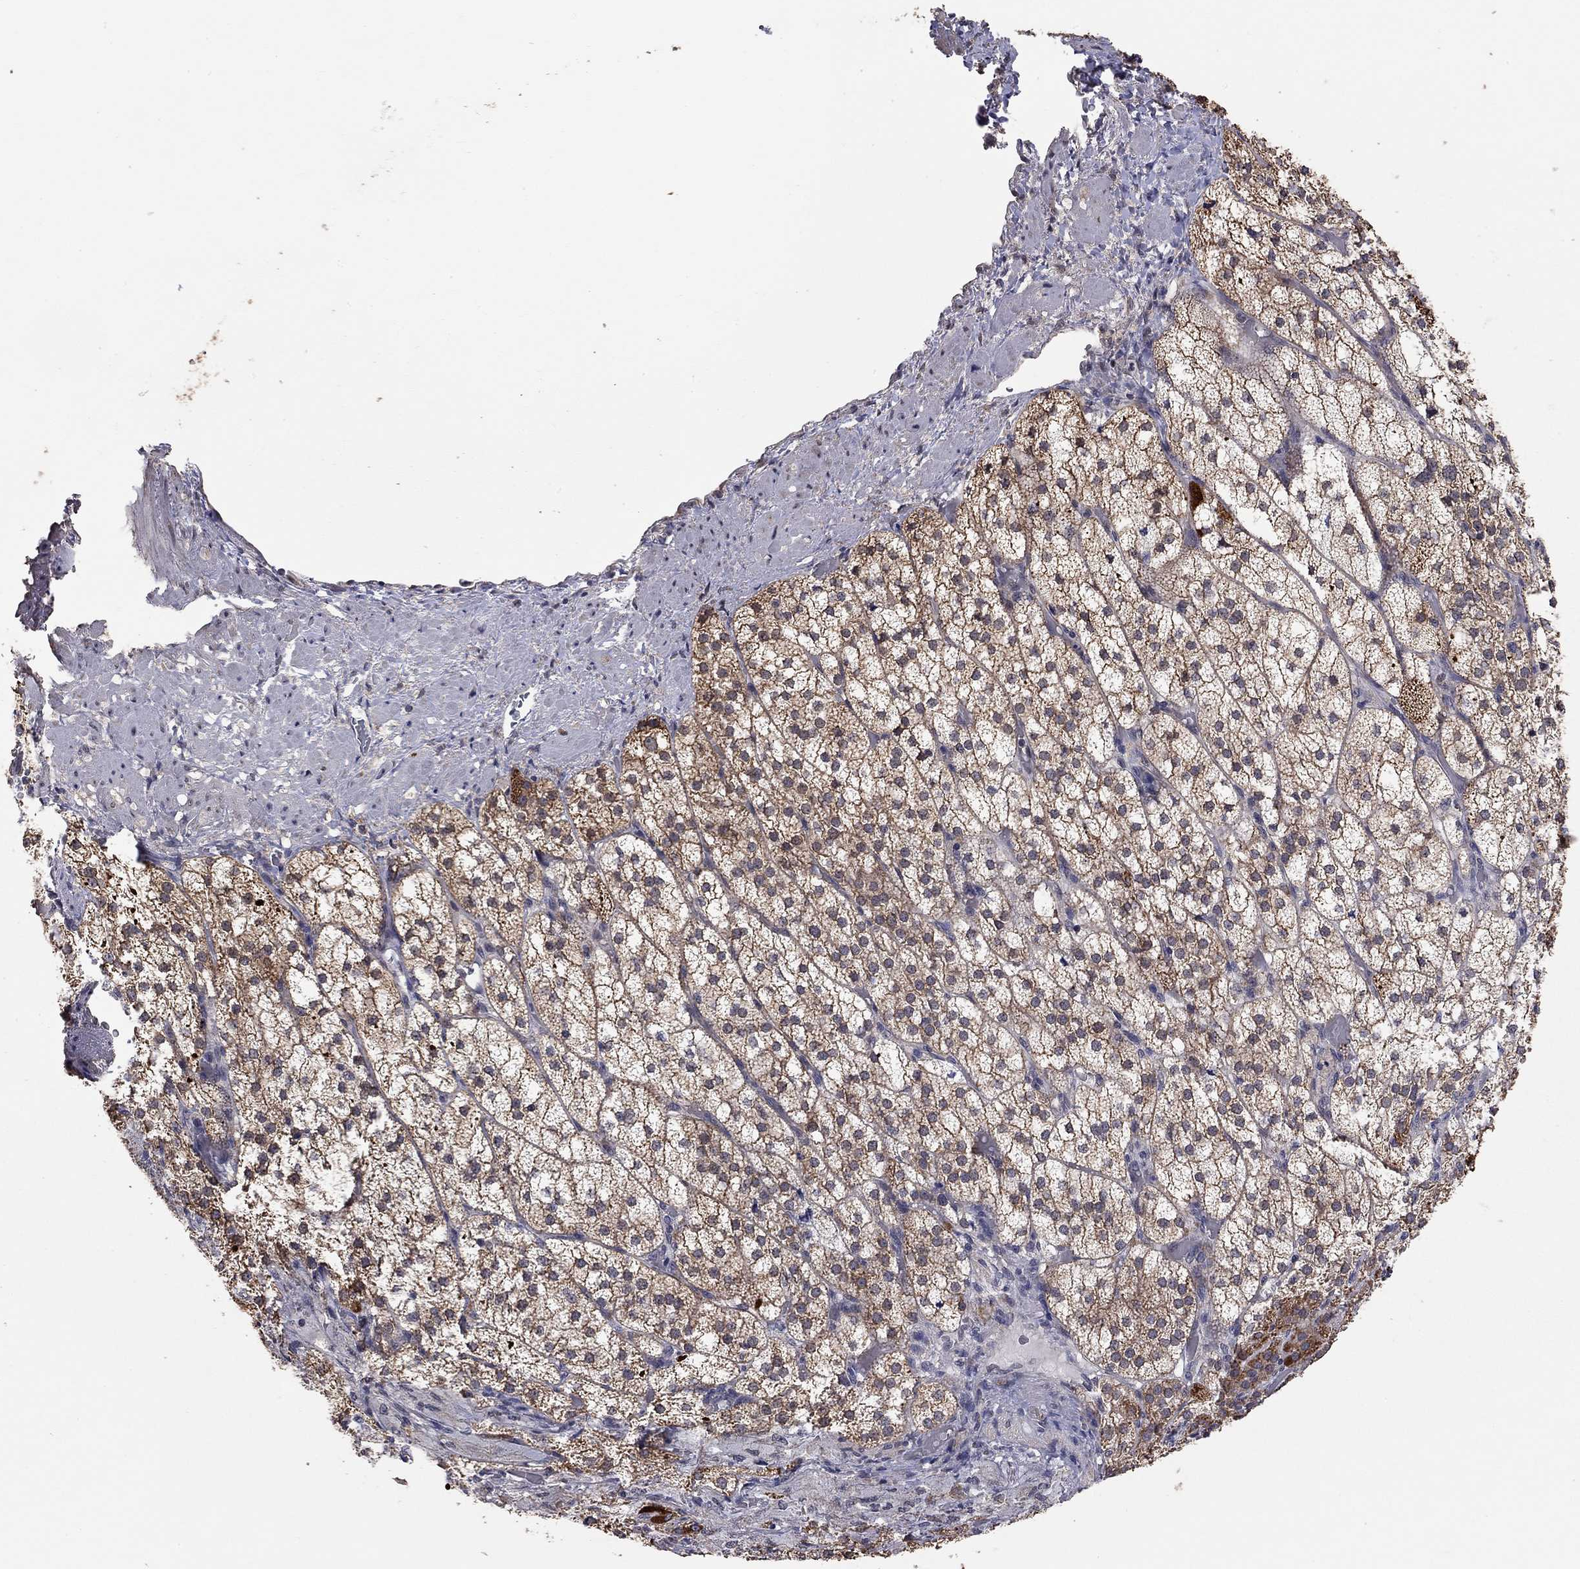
{"staining": {"intensity": "strong", "quantity": "25%-75%", "location": "cytoplasmic/membranous"}, "tissue": "adrenal gland", "cell_type": "Glandular cells", "image_type": "normal", "snomed": [{"axis": "morphology", "description": "Normal tissue, NOS"}, {"axis": "topography", "description": "Adrenal gland"}], "caption": "Adrenal gland stained with DAB immunohistochemistry (IHC) displays high levels of strong cytoplasmic/membranous staining in about 25%-75% of glandular cells. The protein is shown in brown color, while the nuclei are stained blue.", "gene": "ANKRA2", "patient": {"sex": "female", "age": 60}}